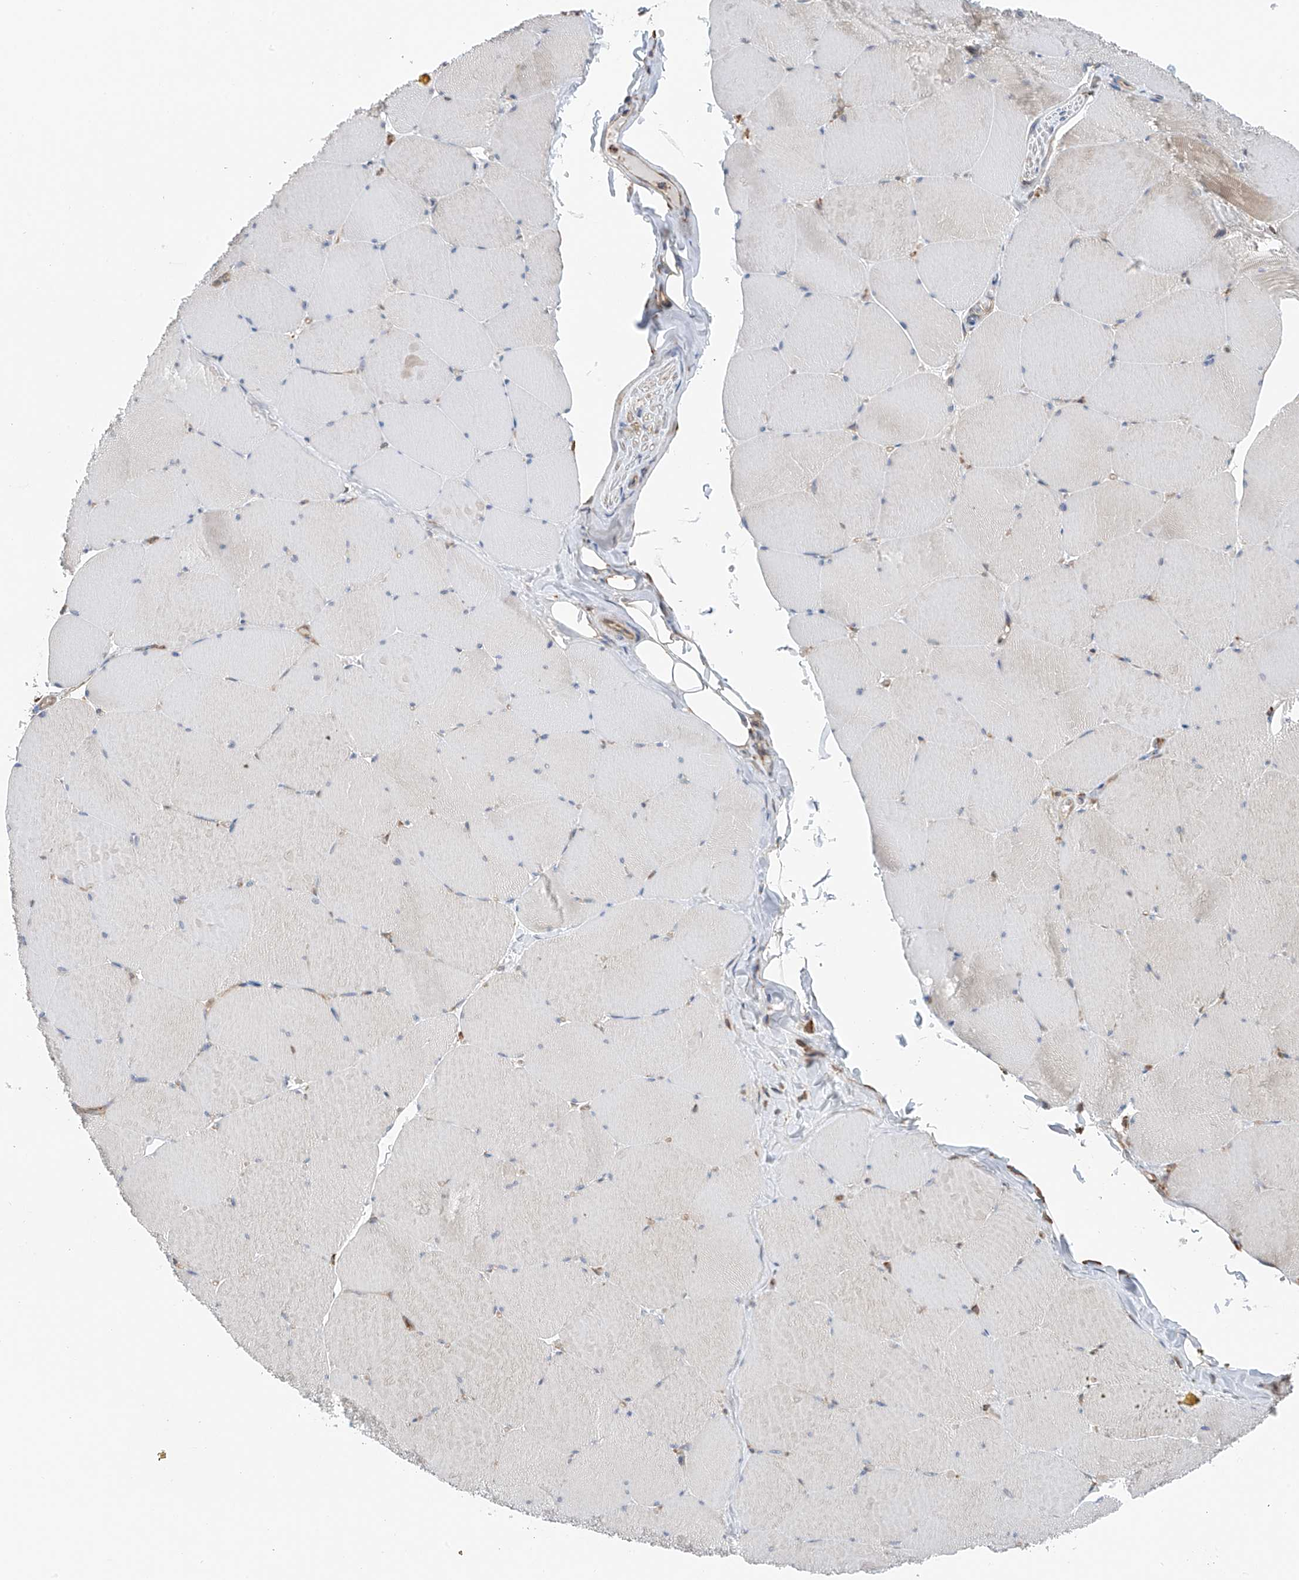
{"staining": {"intensity": "moderate", "quantity": "<25%", "location": "cytoplasmic/membranous"}, "tissue": "skeletal muscle", "cell_type": "Myocytes", "image_type": "normal", "snomed": [{"axis": "morphology", "description": "Normal tissue, NOS"}, {"axis": "topography", "description": "Skeletal muscle"}, {"axis": "topography", "description": "Head-Neck"}], "caption": "Immunohistochemical staining of benign human skeletal muscle exhibits <25% levels of moderate cytoplasmic/membranous protein positivity in approximately <25% of myocytes.", "gene": "ZNF189", "patient": {"sex": "male", "age": 66}}